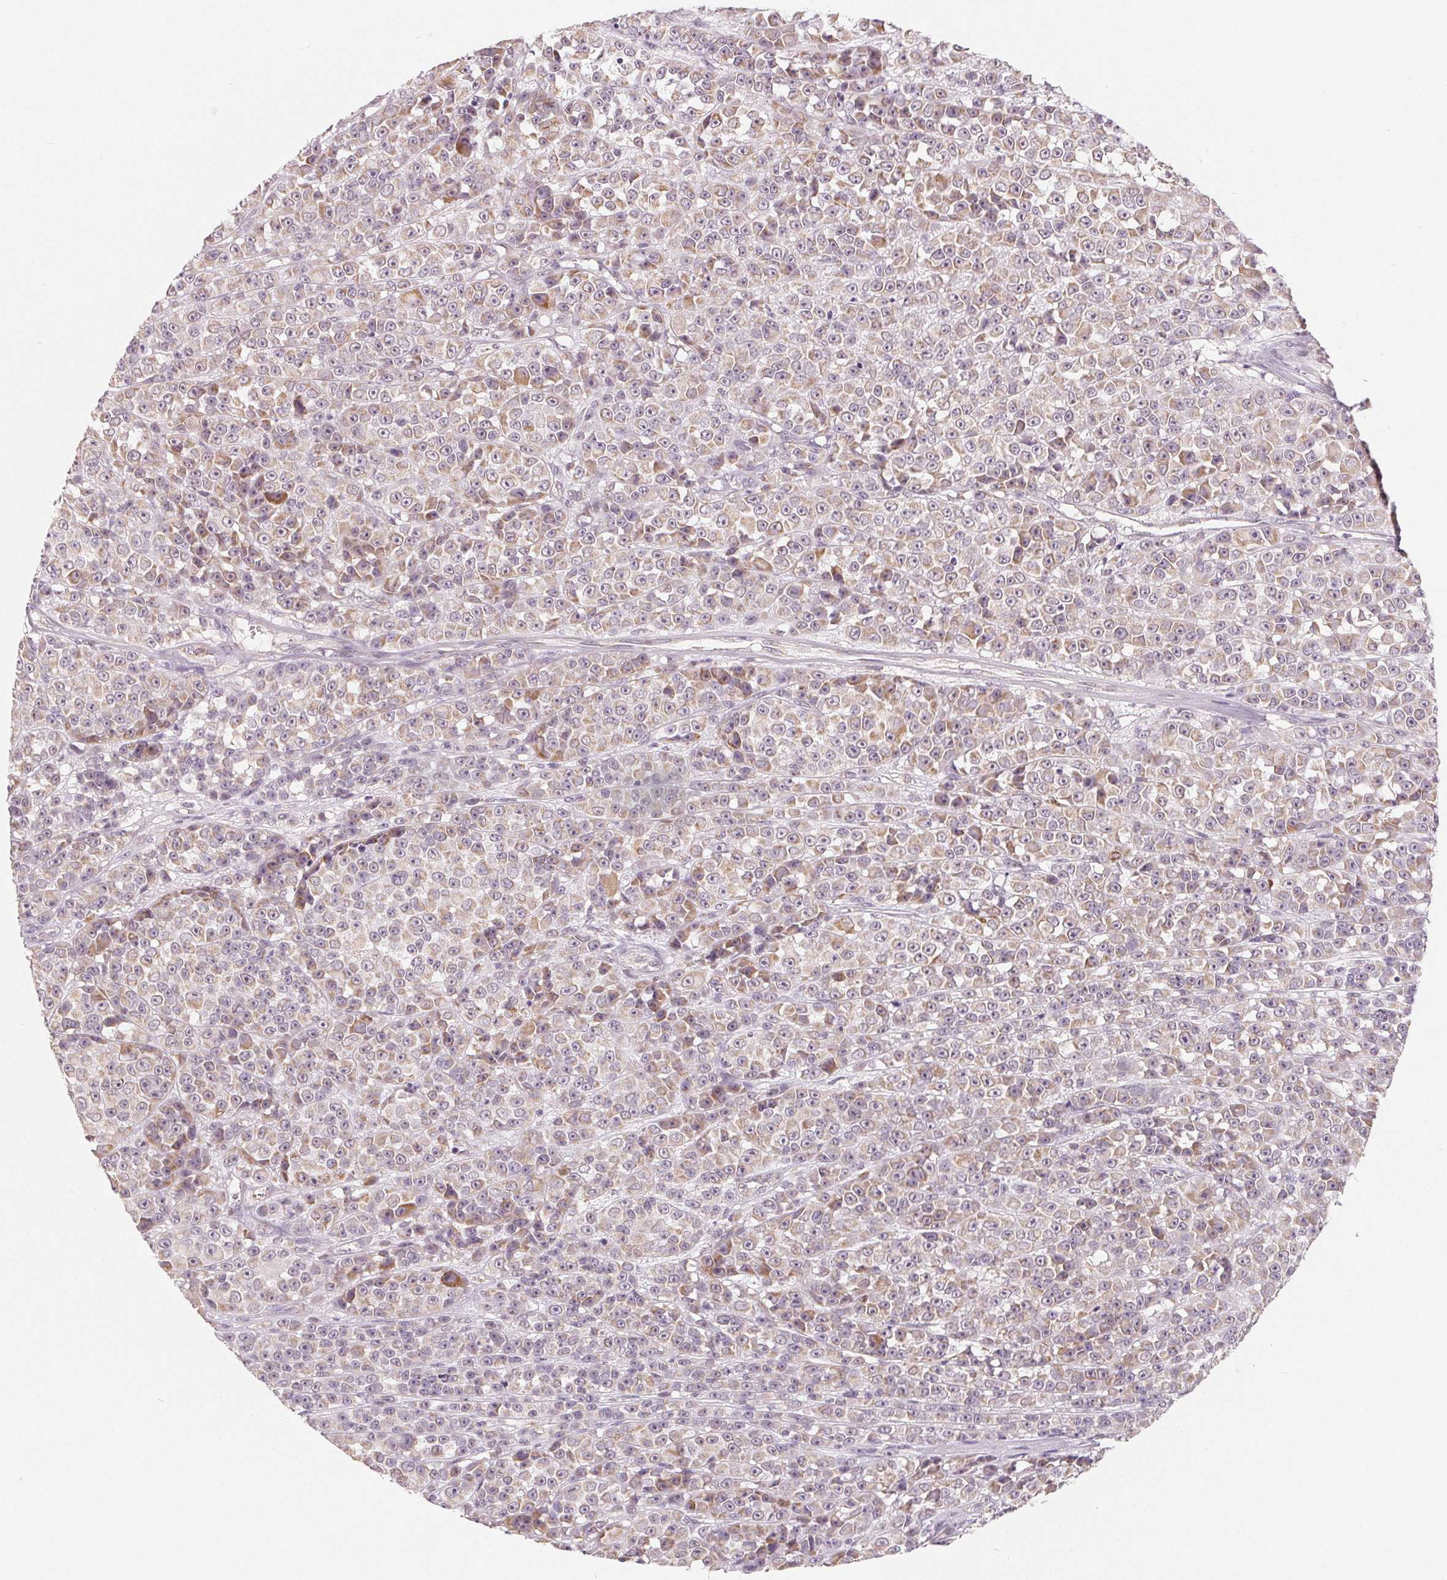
{"staining": {"intensity": "weak", "quantity": "25%-75%", "location": "cytoplasmic/membranous"}, "tissue": "melanoma", "cell_type": "Tumor cells", "image_type": "cancer", "snomed": [{"axis": "morphology", "description": "Malignant melanoma, NOS"}, {"axis": "topography", "description": "Skin"}, {"axis": "topography", "description": "Skin of back"}], "caption": "Weak cytoplasmic/membranous positivity is appreciated in approximately 25%-75% of tumor cells in melanoma.", "gene": "GHITM", "patient": {"sex": "male", "age": 91}}